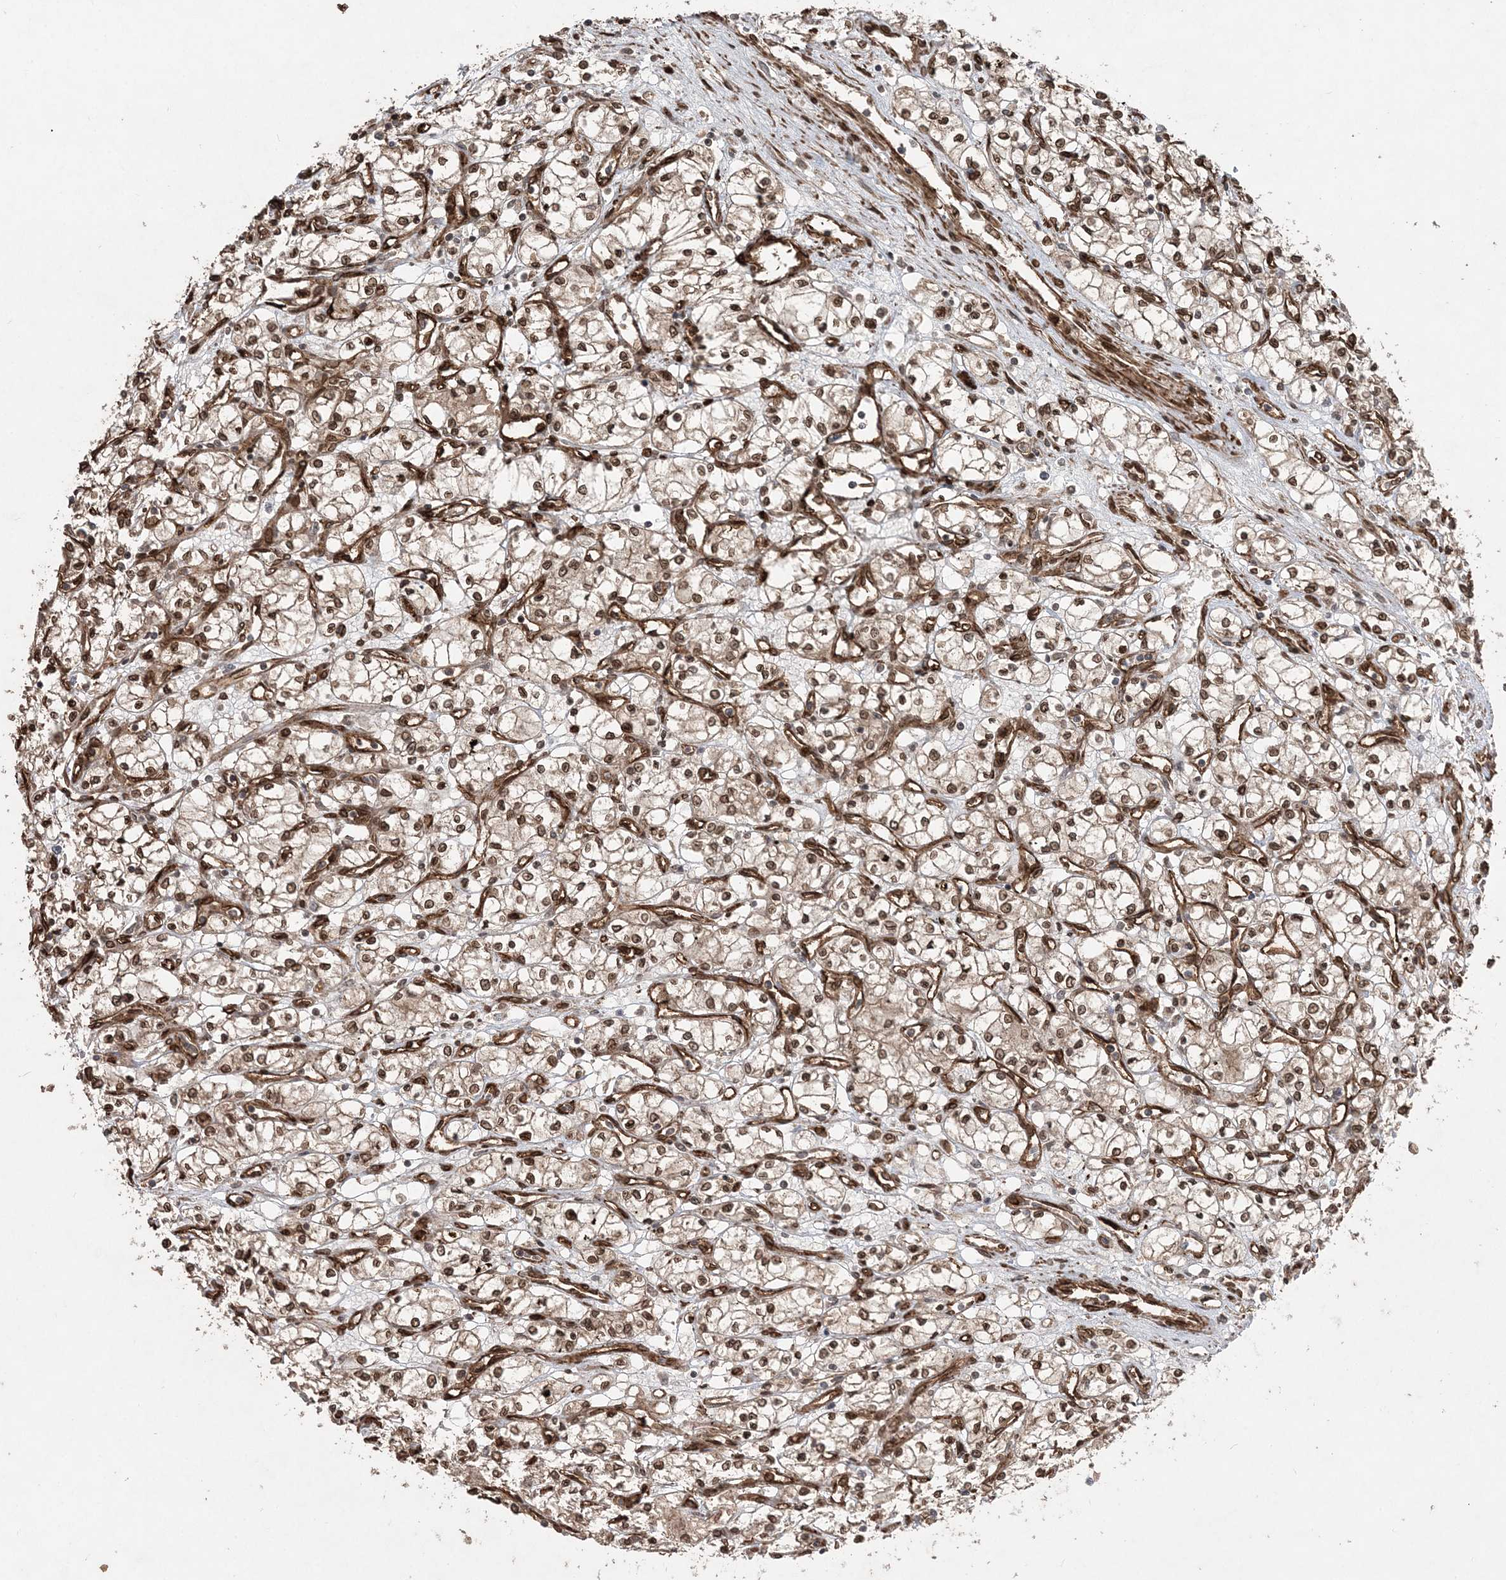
{"staining": {"intensity": "moderate", "quantity": ">75%", "location": "cytoplasmic/membranous,nuclear"}, "tissue": "renal cancer", "cell_type": "Tumor cells", "image_type": "cancer", "snomed": [{"axis": "morphology", "description": "Adenocarcinoma, NOS"}, {"axis": "topography", "description": "Kidney"}], "caption": "Moderate cytoplasmic/membranous and nuclear protein positivity is appreciated in approximately >75% of tumor cells in renal cancer. Nuclei are stained in blue.", "gene": "ETAA1", "patient": {"sex": "male", "age": 59}}